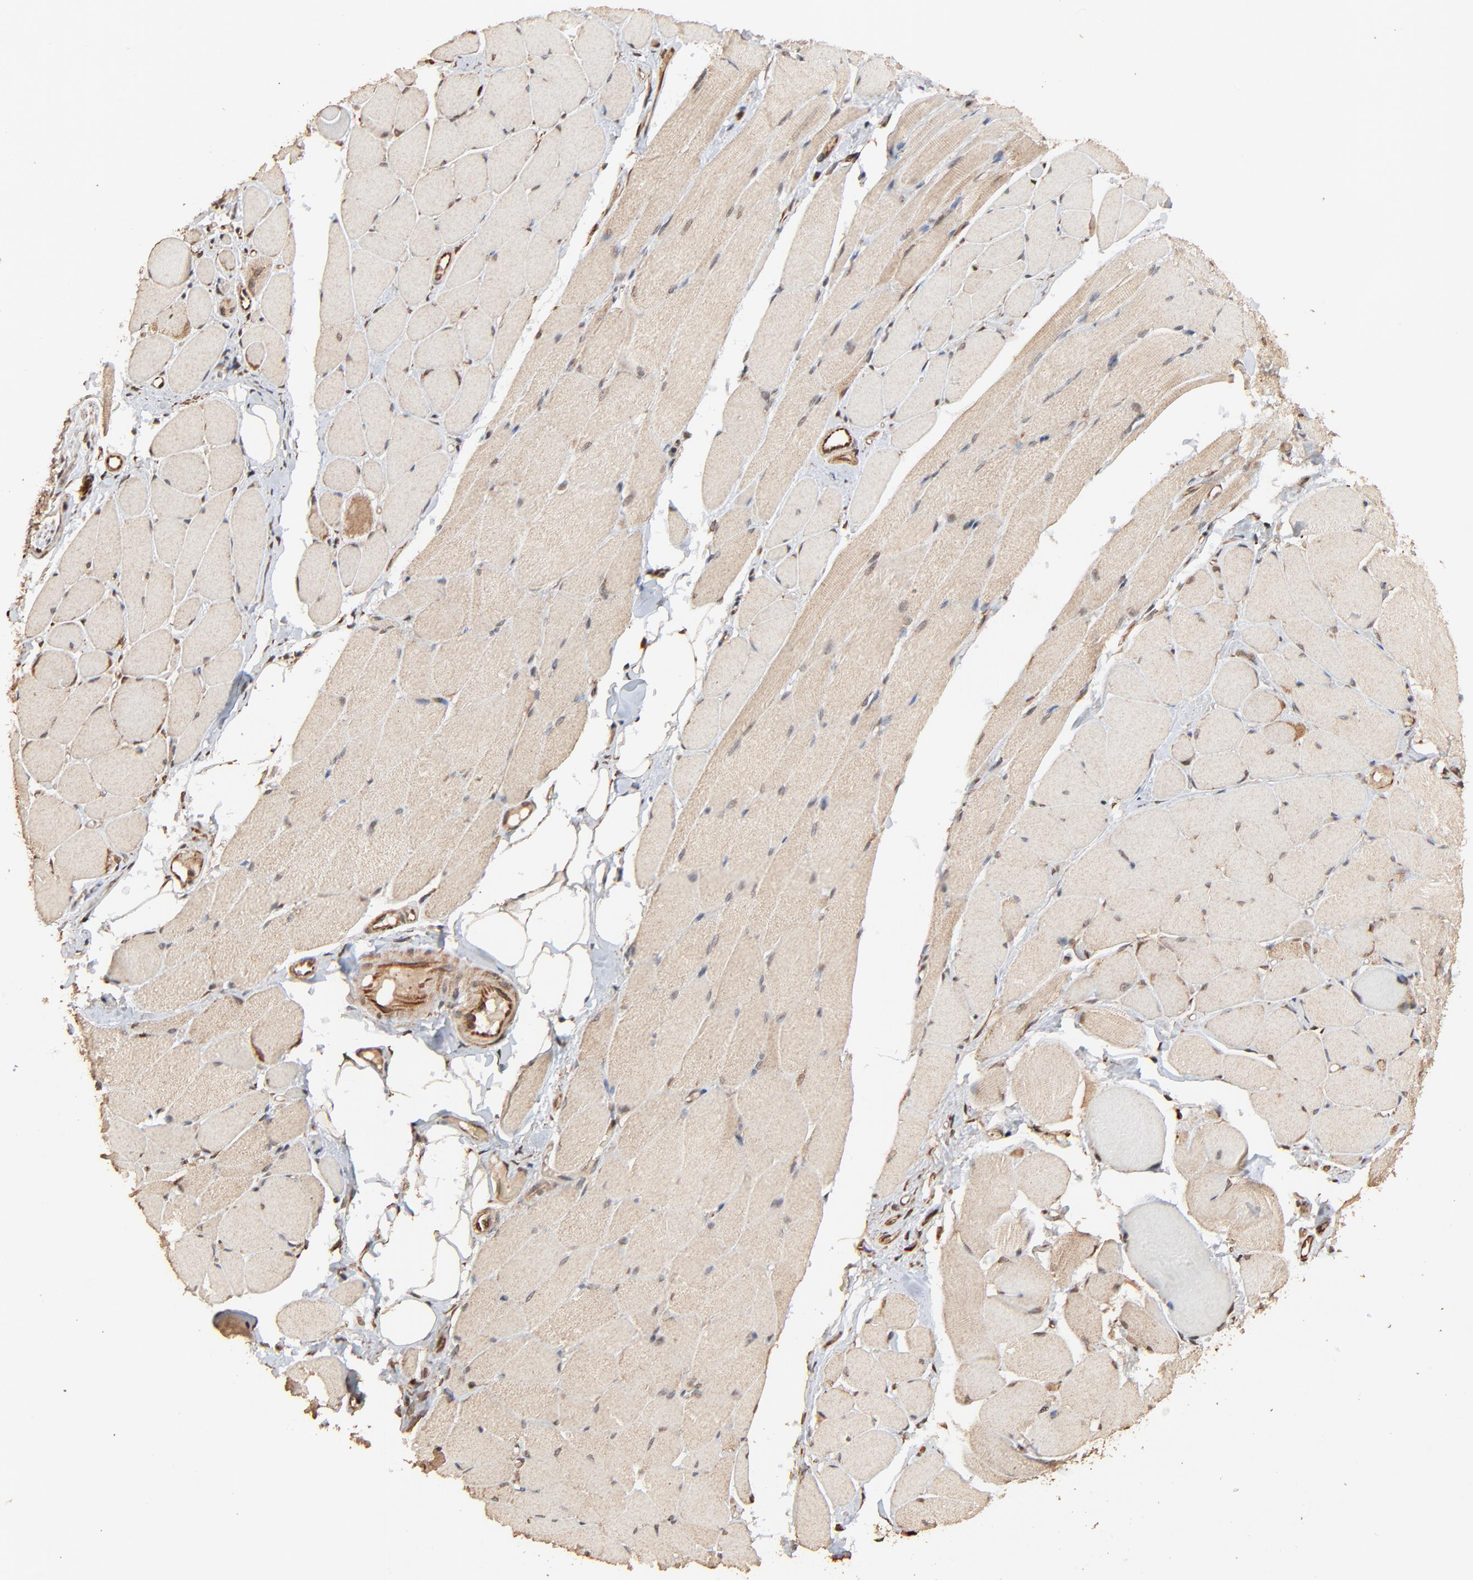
{"staining": {"intensity": "moderate", "quantity": ">75%", "location": "cytoplasmic/membranous,nuclear"}, "tissue": "skeletal muscle", "cell_type": "Myocytes", "image_type": "normal", "snomed": [{"axis": "morphology", "description": "Normal tissue, NOS"}, {"axis": "topography", "description": "Skeletal muscle"}, {"axis": "topography", "description": "Peripheral nerve tissue"}], "caption": "Human skeletal muscle stained for a protein (brown) demonstrates moderate cytoplasmic/membranous,nuclear positive expression in approximately >75% of myocytes.", "gene": "FAM227A", "patient": {"sex": "female", "age": 84}}